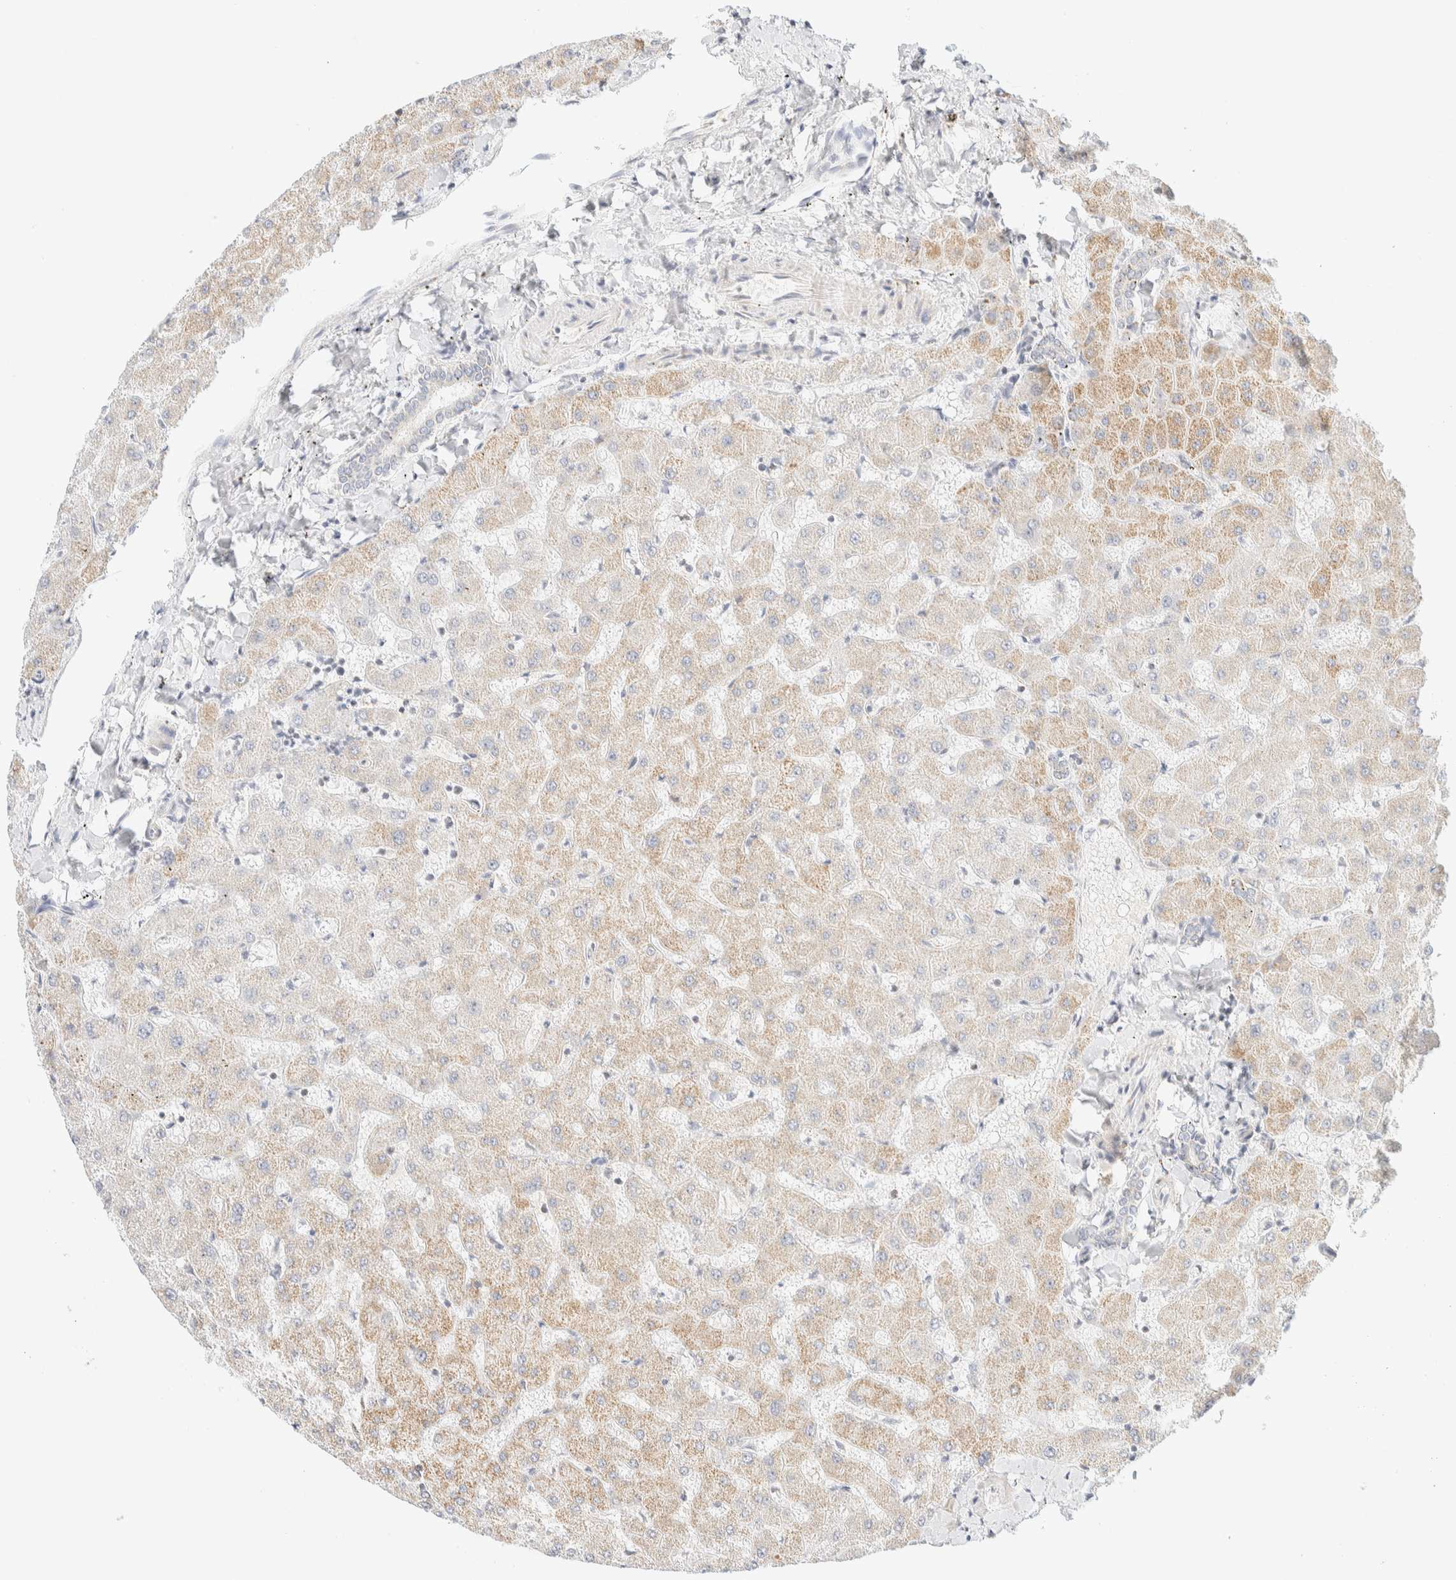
{"staining": {"intensity": "negative", "quantity": "none", "location": "none"}, "tissue": "liver", "cell_type": "Cholangiocytes", "image_type": "normal", "snomed": [{"axis": "morphology", "description": "Normal tissue, NOS"}, {"axis": "topography", "description": "Liver"}], "caption": "An IHC photomicrograph of normal liver is shown. There is no staining in cholangiocytes of liver.", "gene": "PPM1K", "patient": {"sex": "female", "age": 63}}